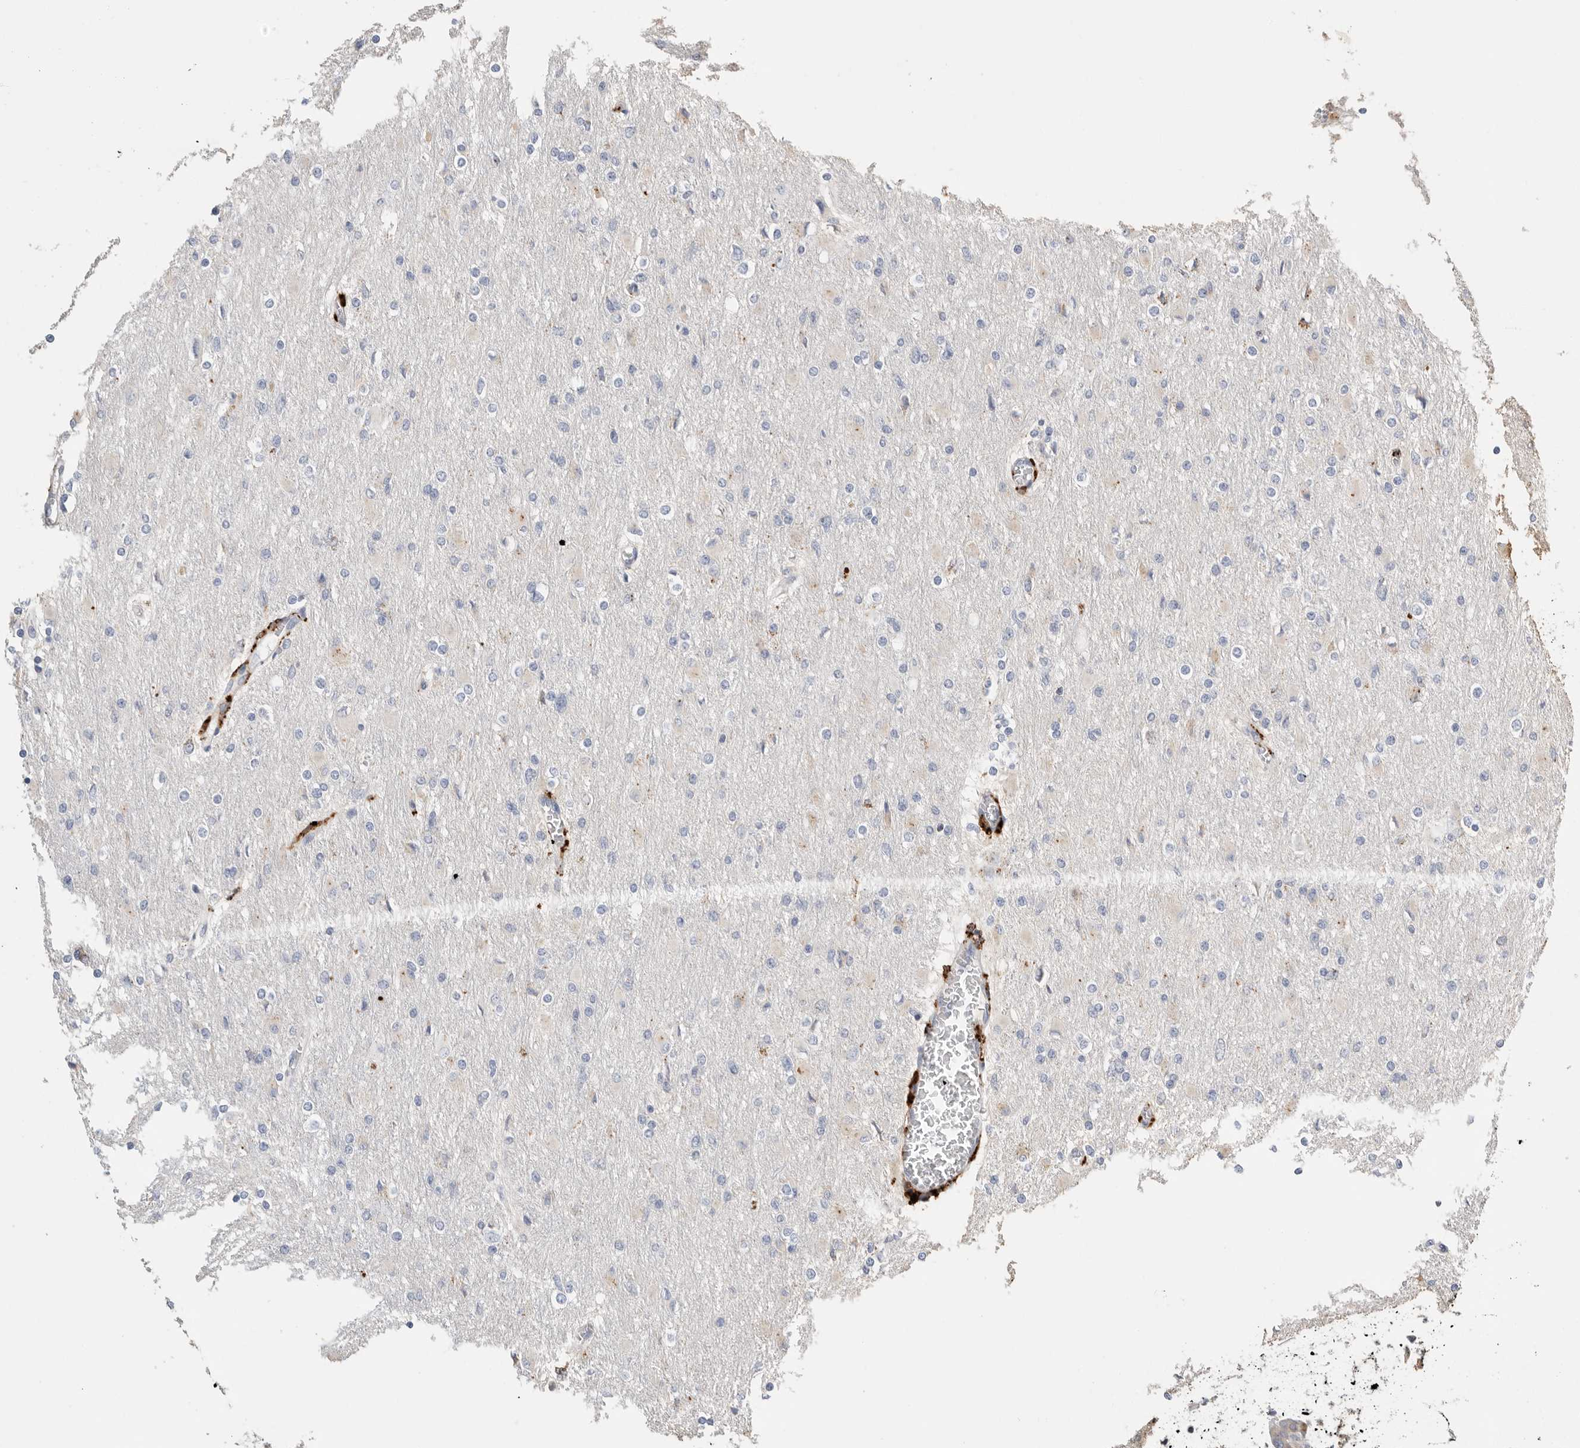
{"staining": {"intensity": "negative", "quantity": "none", "location": "none"}, "tissue": "glioma", "cell_type": "Tumor cells", "image_type": "cancer", "snomed": [{"axis": "morphology", "description": "Glioma, malignant, High grade"}, {"axis": "topography", "description": "Cerebral cortex"}], "caption": "The image shows no significant staining in tumor cells of glioma.", "gene": "GGH", "patient": {"sex": "female", "age": 36}}